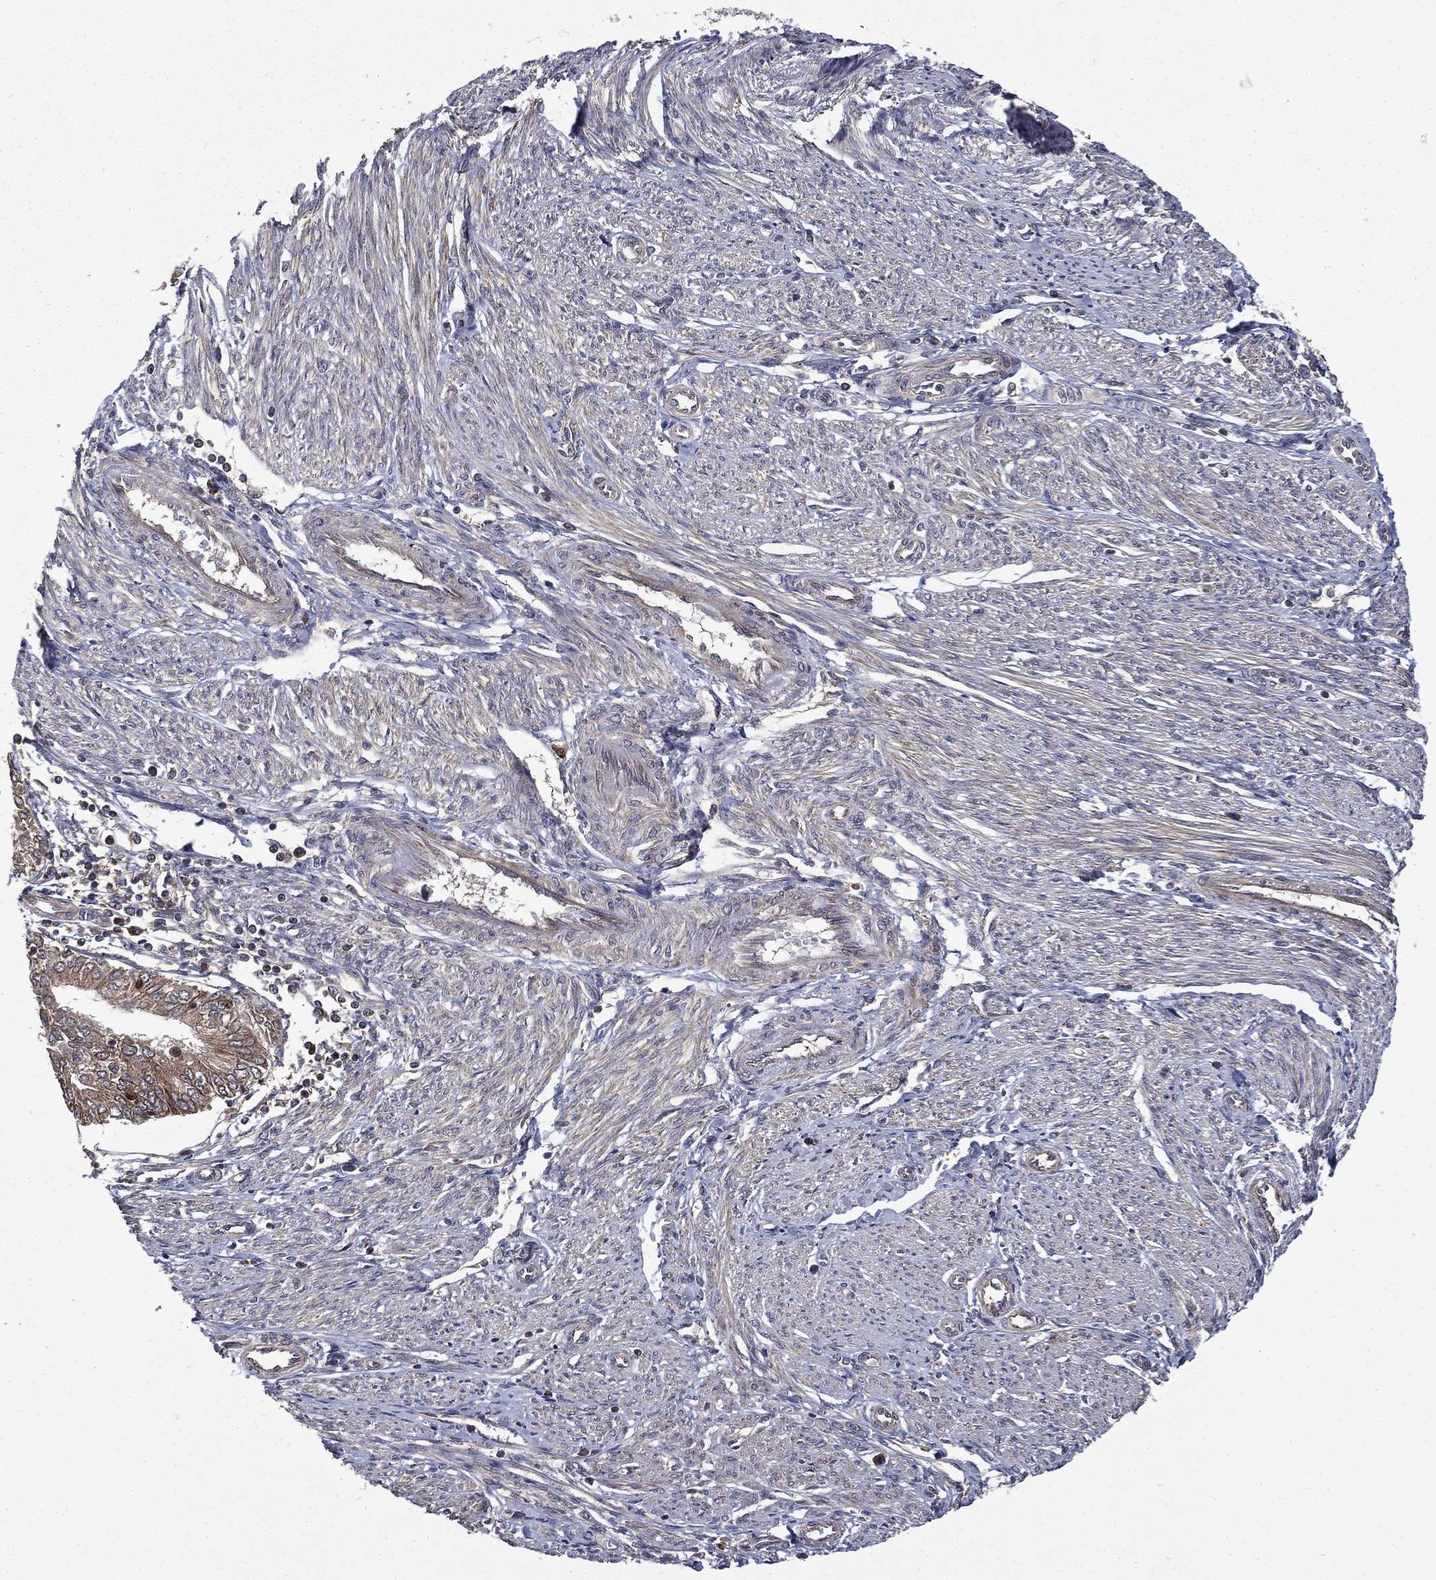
{"staining": {"intensity": "moderate", "quantity": ">75%", "location": "cytoplasmic/membranous"}, "tissue": "endometrial cancer", "cell_type": "Tumor cells", "image_type": "cancer", "snomed": [{"axis": "morphology", "description": "Adenocarcinoma, NOS"}, {"axis": "topography", "description": "Endometrium"}], "caption": "Brown immunohistochemical staining in human adenocarcinoma (endometrial) shows moderate cytoplasmic/membranous expression in approximately >75% of tumor cells. The staining was performed using DAB, with brown indicating positive protein expression. Nuclei are stained blue with hematoxylin.", "gene": "RAB11FIP4", "patient": {"sex": "female", "age": 68}}